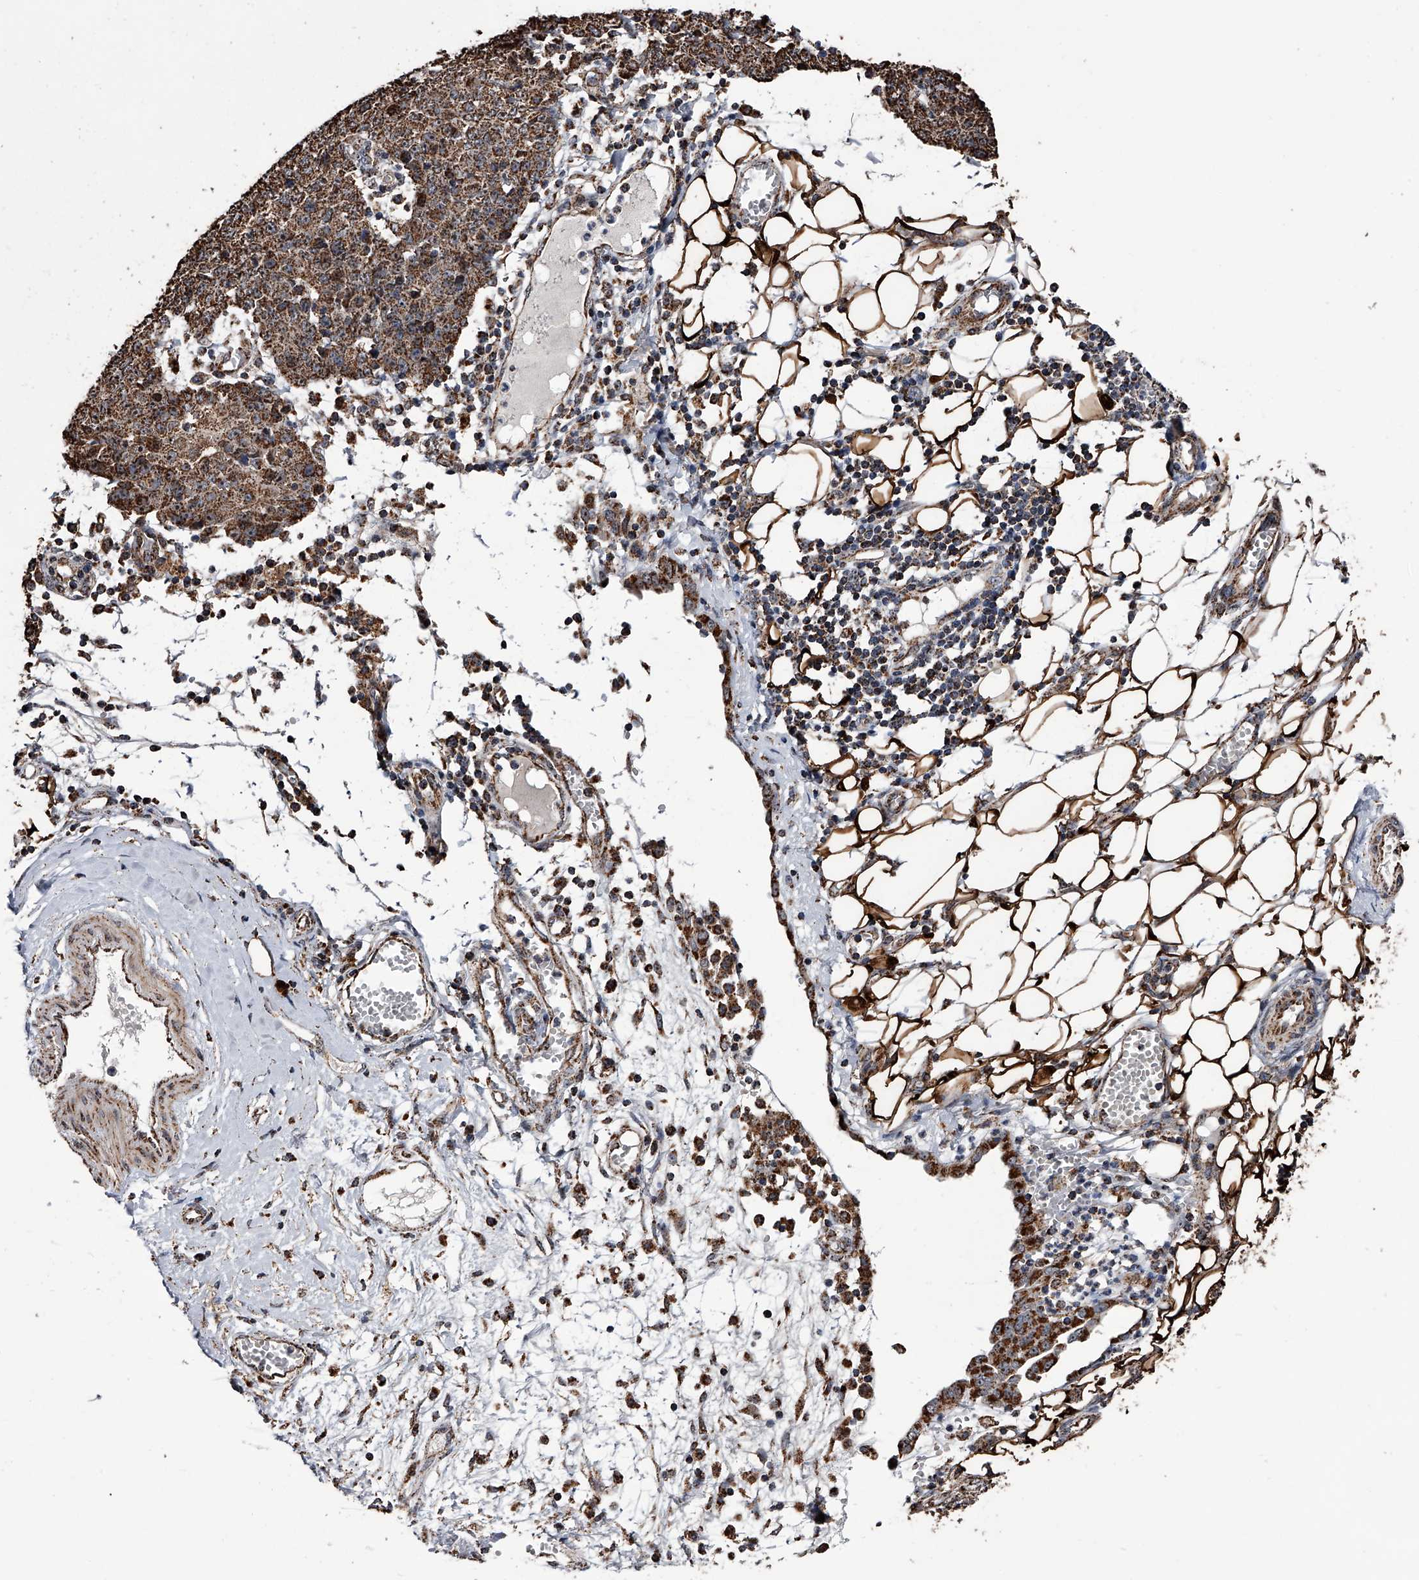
{"staining": {"intensity": "moderate", "quantity": ">75%", "location": "cytoplasmic/membranous"}, "tissue": "ovarian cancer", "cell_type": "Tumor cells", "image_type": "cancer", "snomed": [{"axis": "morphology", "description": "Carcinoma, endometroid"}, {"axis": "topography", "description": "Ovary"}], "caption": "Immunohistochemistry (IHC) of human ovarian endometroid carcinoma shows medium levels of moderate cytoplasmic/membranous positivity in about >75% of tumor cells.", "gene": "SMPDL3A", "patient": {"sex": "female", "age": 42}}